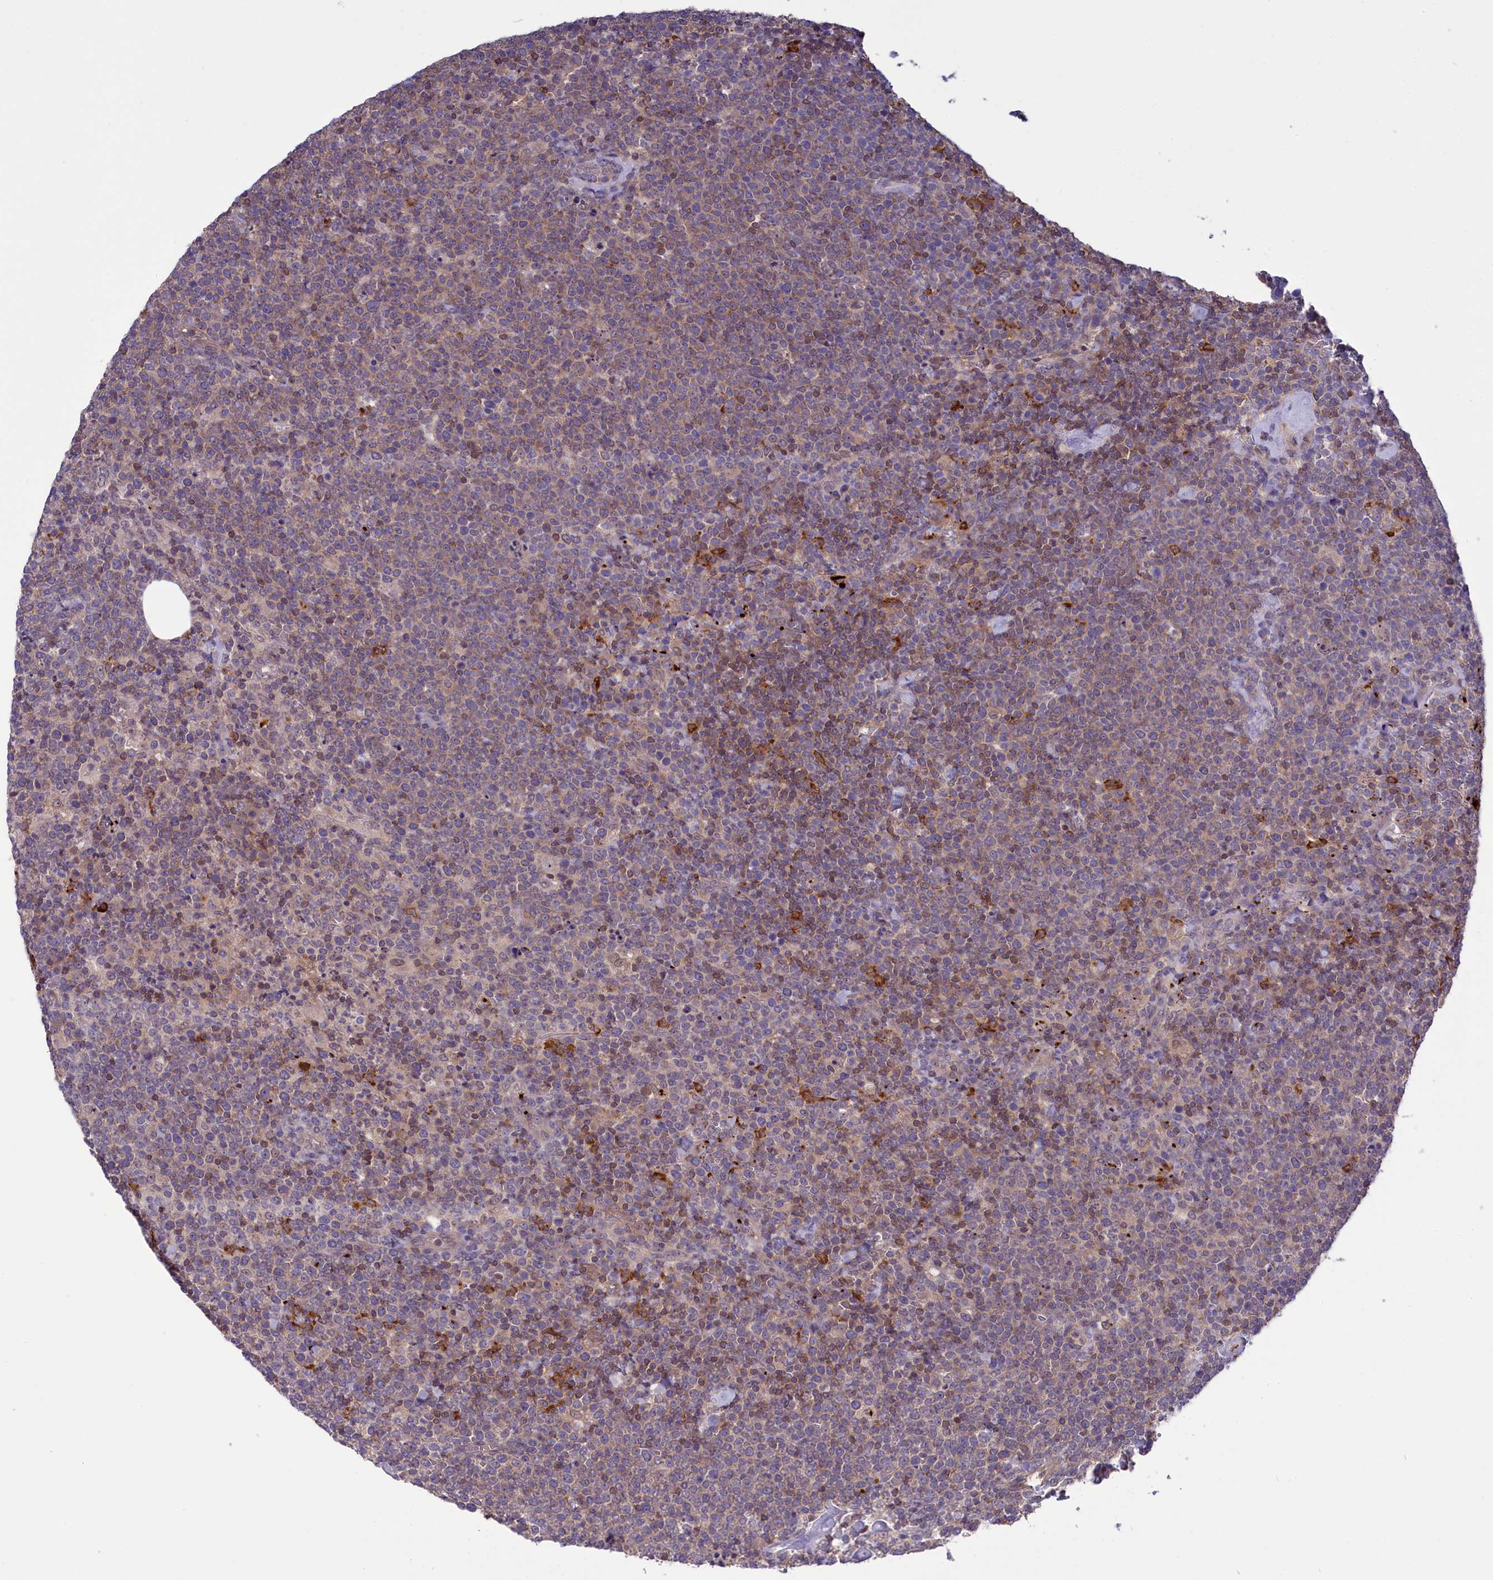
{"staining": {"intensity": "weak", "quantity": ">75%", "location": "cytoplasmic/membranous"}, "tissue": "lymphoma", "cell_type": "Tumor cells", "image_type": "cancer", "snomed": [{"axis": "morphology", "description": "Malignant lymphoma, non-Hodgkin's type, High grade"}, {"axis": "topography", "description": "Lymph node"}], "caption": "Immunohistochemical staining of human high-grade malignant lymphoma, non-Hodgkin's type displays low levels of weak cytoplasmic/membranous expression in approximately >75% of tumor cells. The staining was performed using DAB (3,3'-diaminobenzidine) to visualize the protein expression in brown, while the nuclei were stained in blue with hematoxylin (Magnification: 20x).", "gene": "HEATR3", "patient": {"sex": "male", "age": 61}}